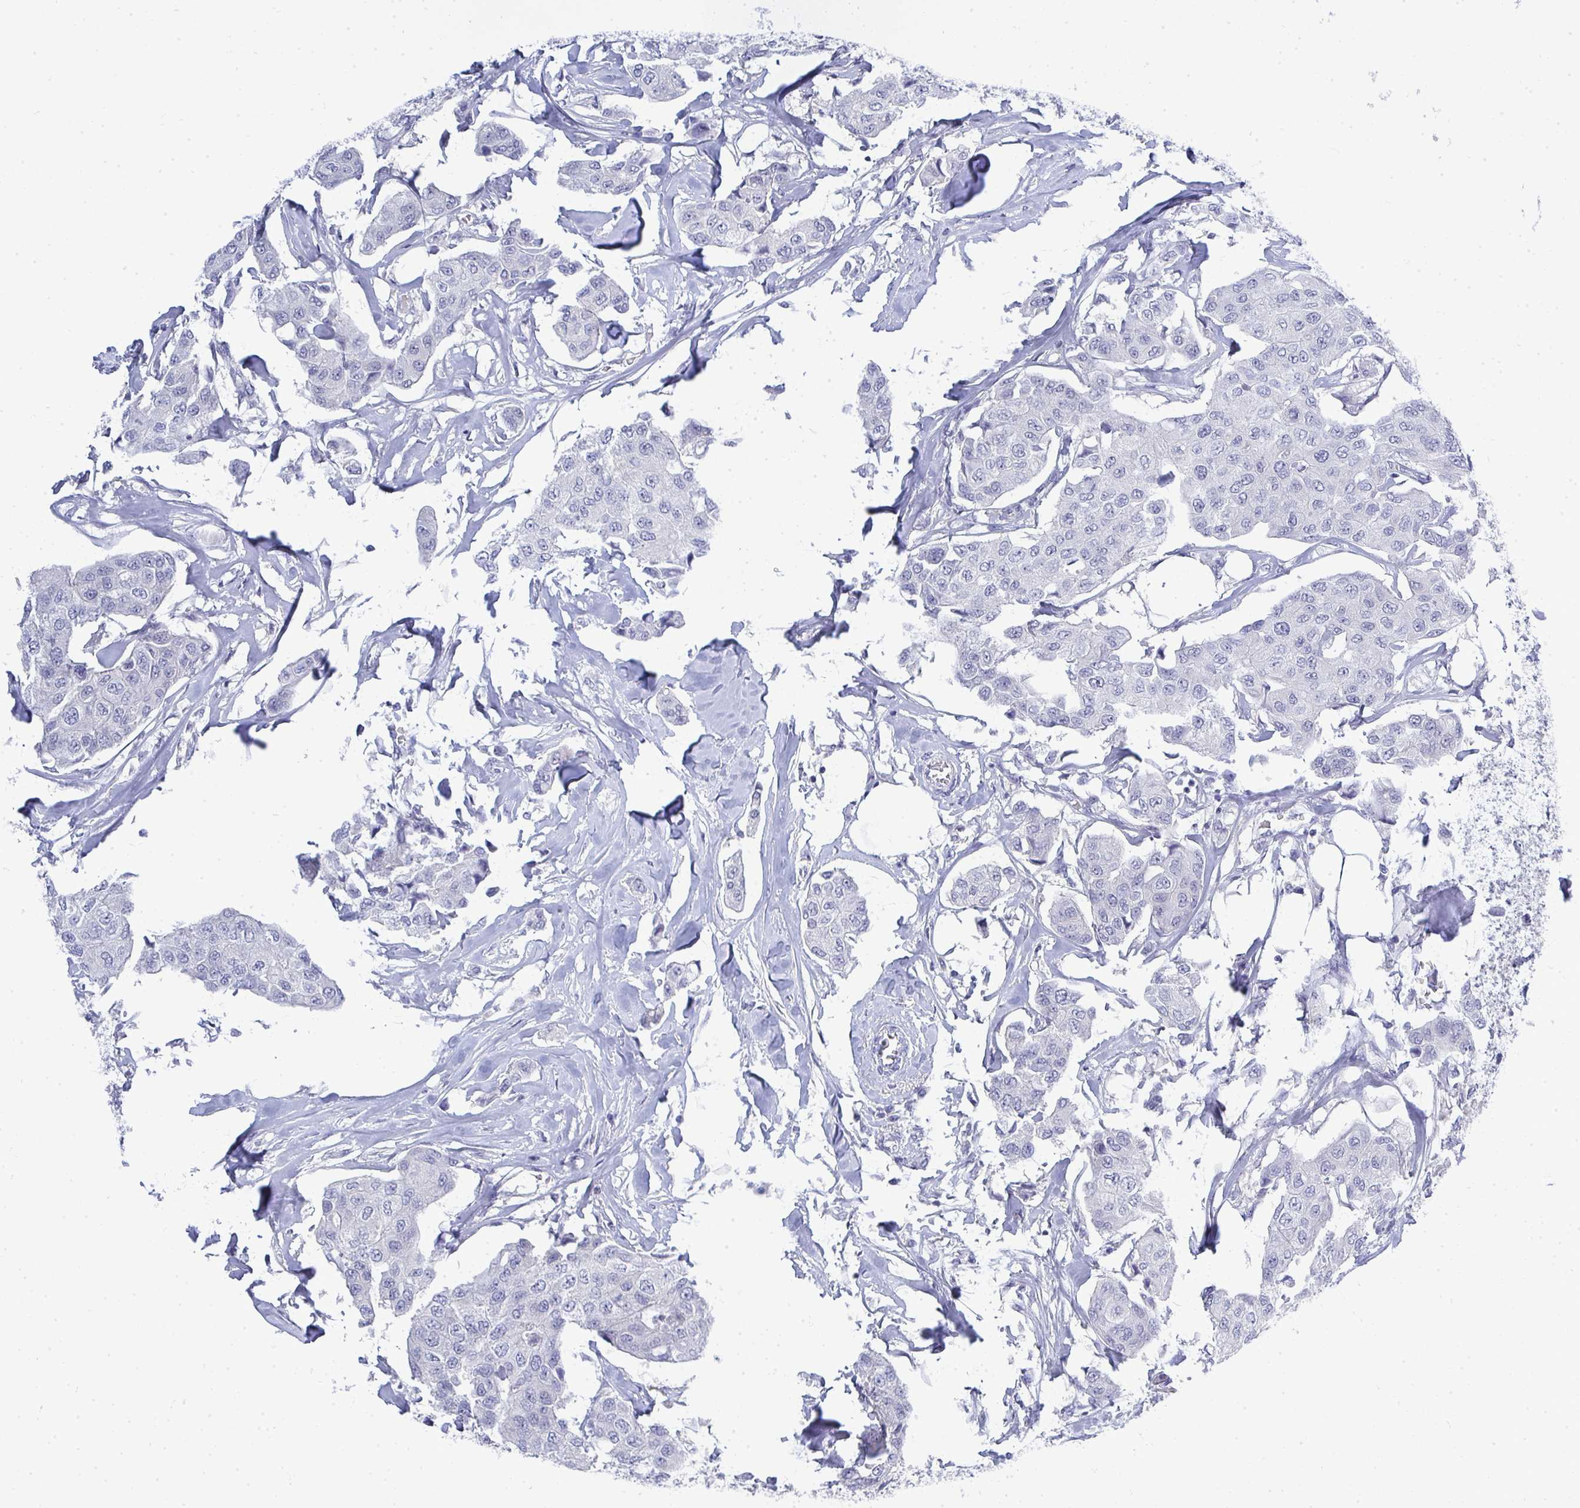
{"staining": {"intensity": "negative", "quantity": "none", "location": "none"}, "tissue": "breast cancer", "cell_type": "Tumor cells", "image_type": "cancer", "snomed": [{"axis": "morphology", "description": "Duct carcinoma"}, {"axis": "topography", "description": "Breast"}, {"axis": "topography", "description": "Lymph node"}], "caption": "Immunohistochemistry photomicrograph of neoplastic tissue: human breast invasive ductal carcinoma stained with DAB (3,3'-diaminobenzidine) exhibits no significant protein positivity in tumor cells. Brightfield microscopy of IHC stained with DAB (brown) and hematoxylin (blue), captured at high magnification.", "gene": "TMEM82", "patient": {"sex": "female", "age": 80}}